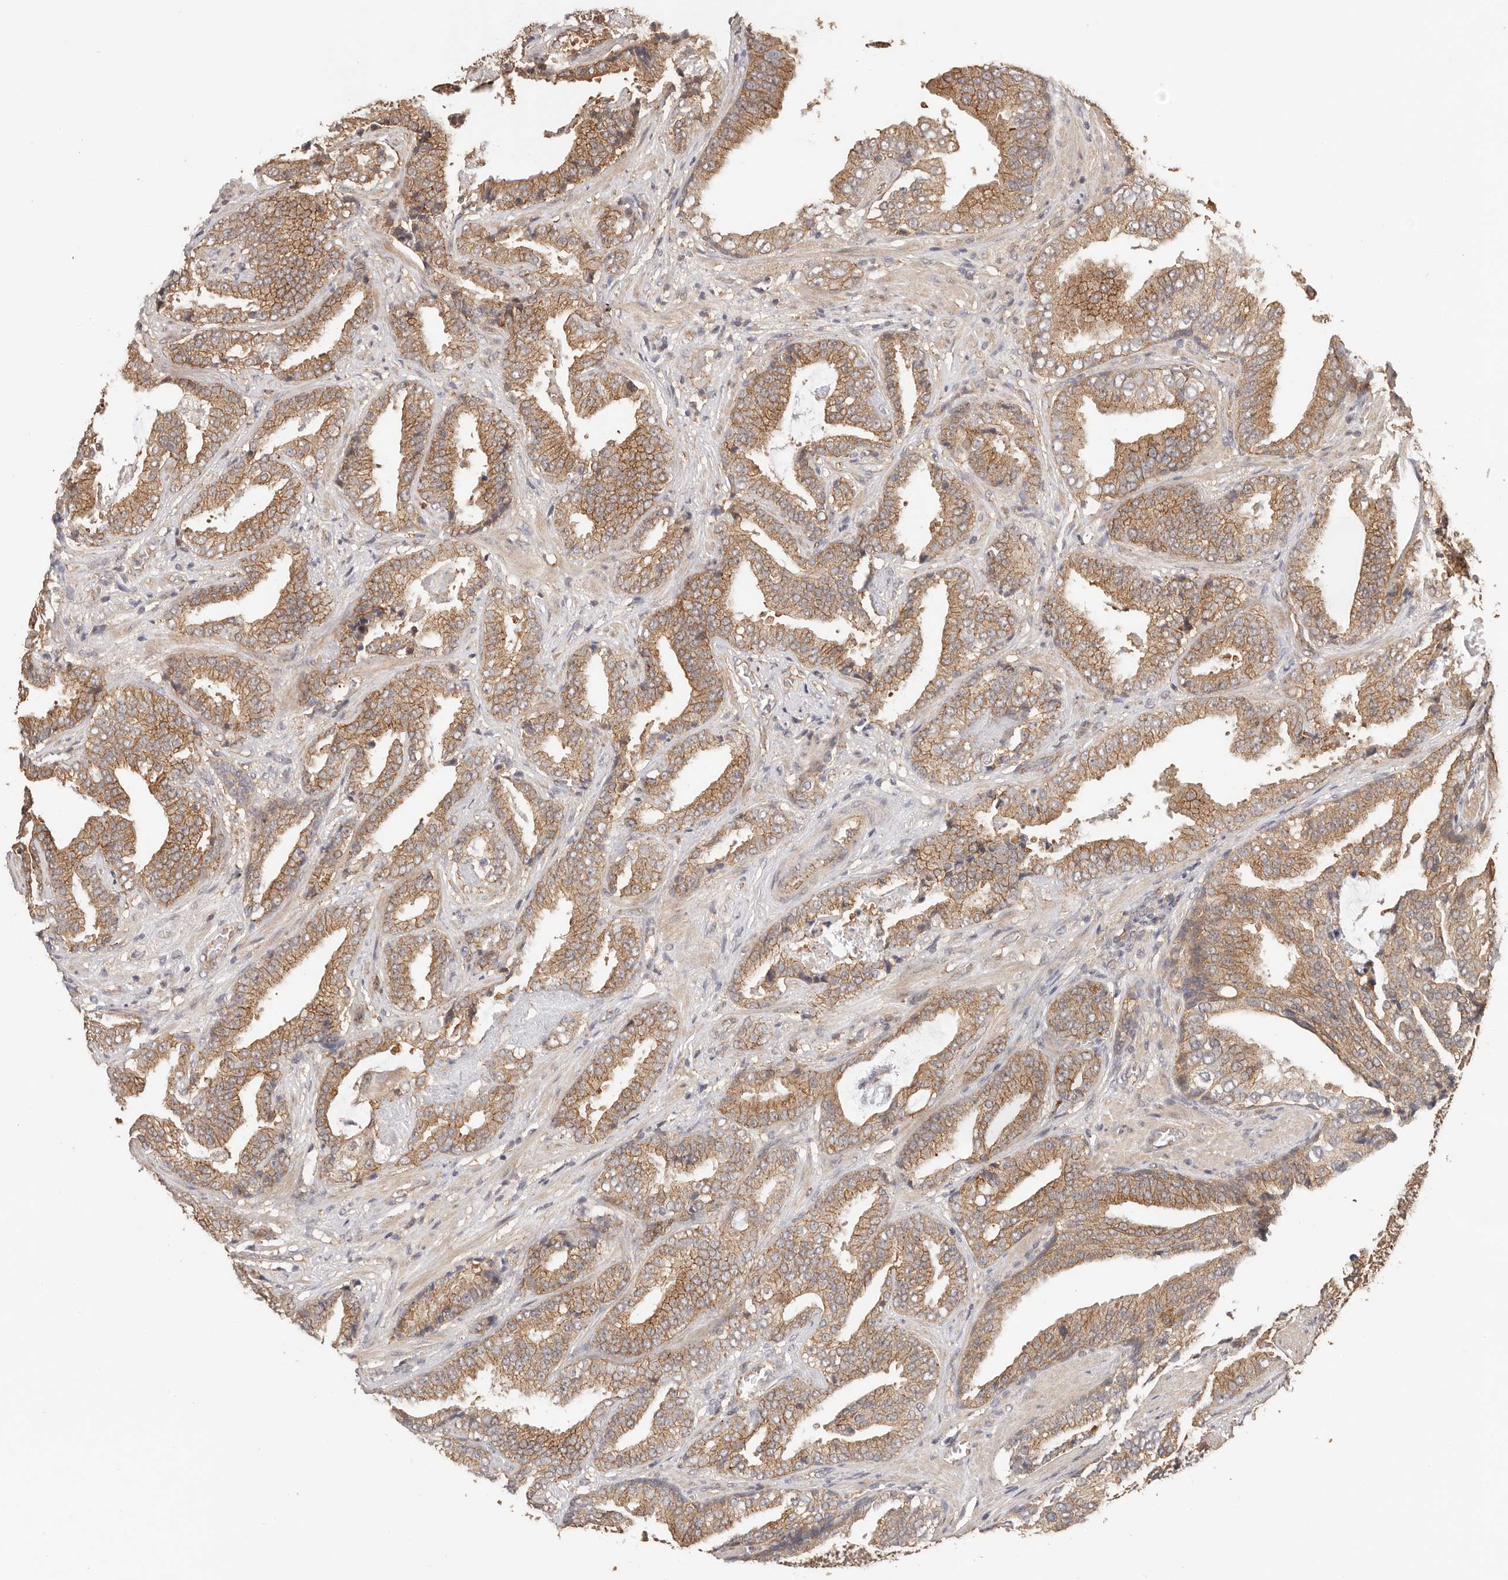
{"staining": {"intensity": "moderate", "quantity": ">75%", "location": "cytoplasmic/membranous"}, "tissue": "prostate cancer", "cell_type": "Tumor cells", "image_type": "cancer", "snomed": [{"axis": "morphology", "description": "Adenocarcinoma, Low grade"}, {"axis": "topography", "description": "Prostate"}], "caption": "Immunohistochemical staining of prostate low-grade adenocarcinoma demonstrates medium levels of moderate cytoplasmic/membranous protein positivity in about >75% of tumor cells.", "gene": "AFDN", "patient": {"sex": "male", "age": 67}}